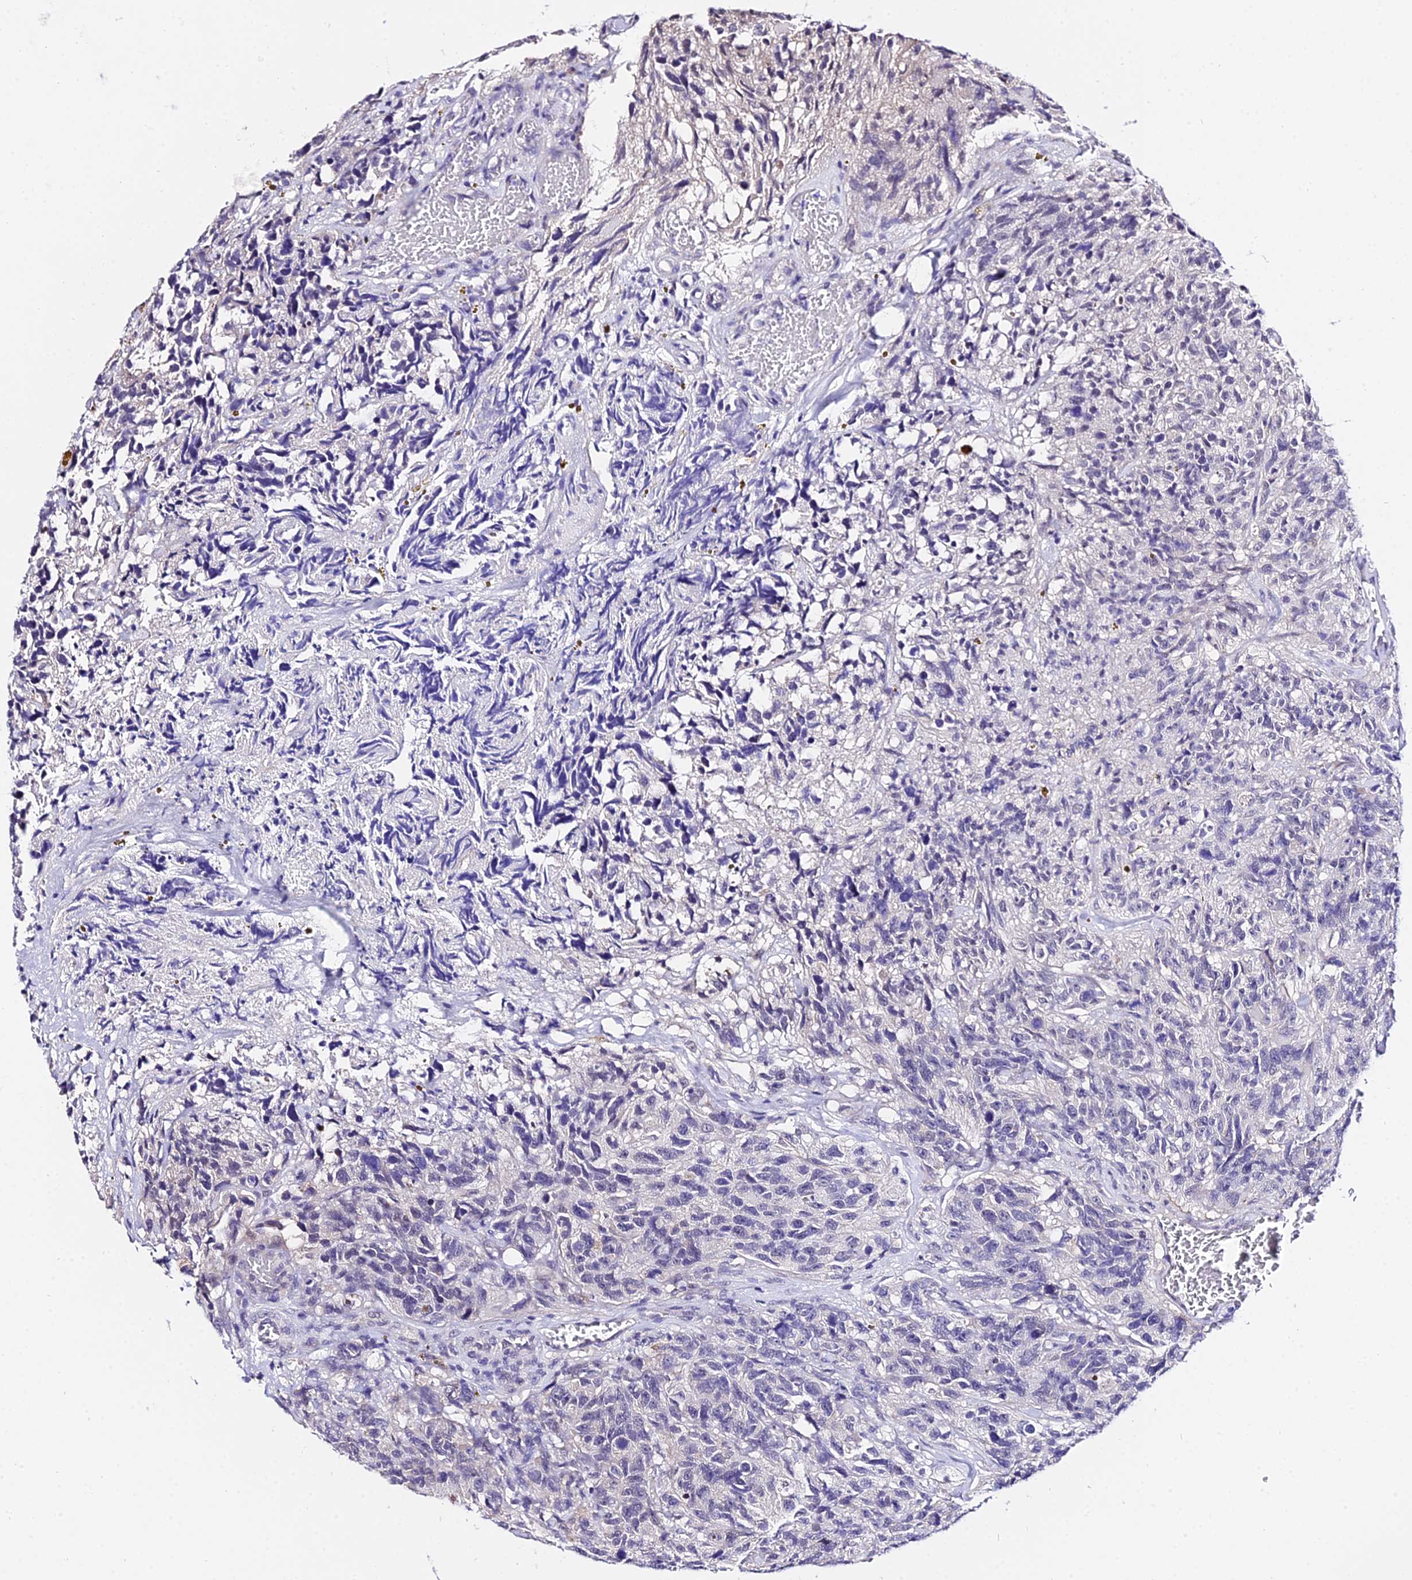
{"staining": {"intensity": "negative", "quantity": "none", "location": "none"}, "tissue": "glioma", "cell_type": "Tumor cells", "image_type": "cancer", "snomed": [{"axis": "morphology", "description": "Glioma, malignant, High grade"}, {"axis": "topography", "description": "Brain"}], "caption": "Malignant glioma (high-grade) was stained to show a protein in brown. There is no significant positivity in tumor cells.", "gene": "POLR2I", "patient": {"sex": "male", "age": 69}}